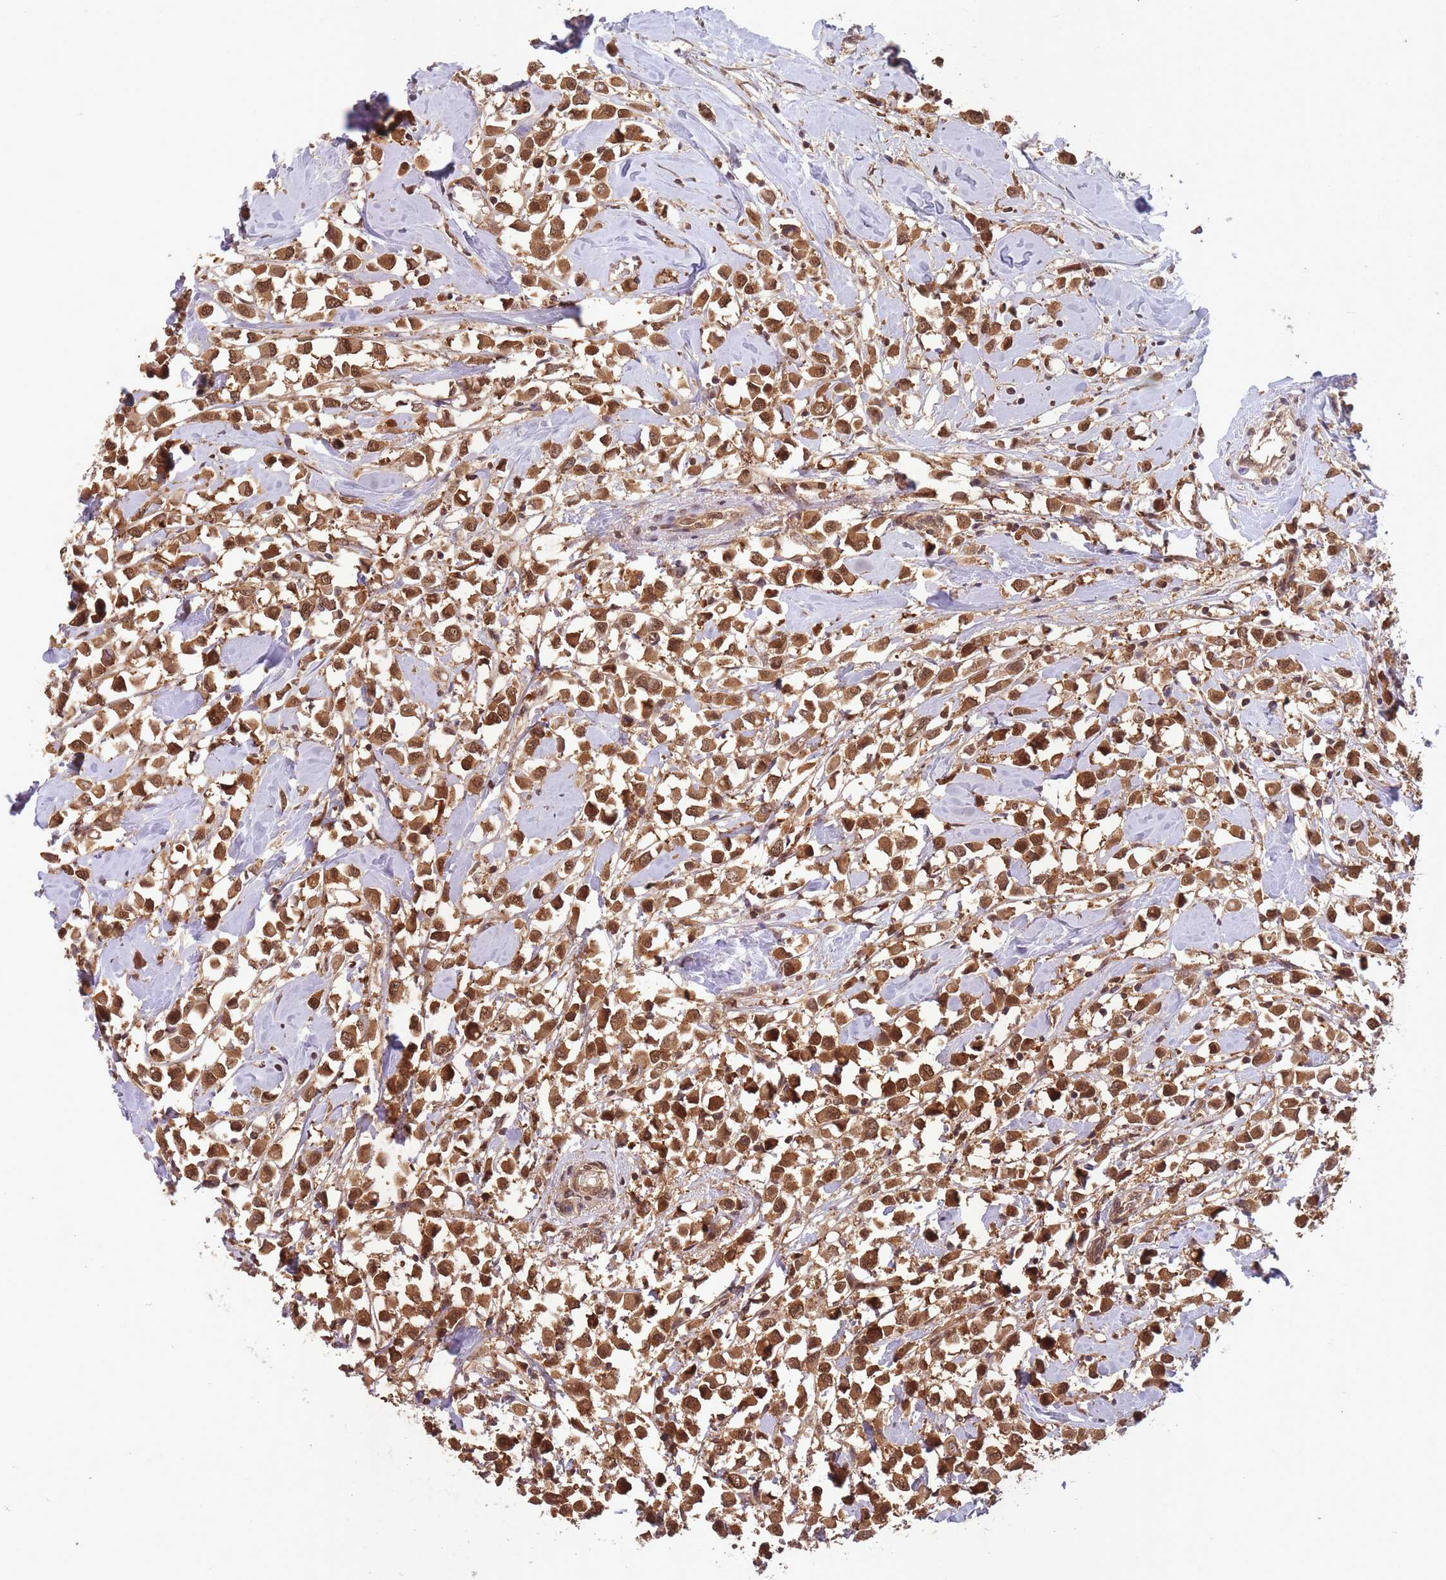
{"staining": {"intensity": "moderate", "quantity": ">75%", "location": "cytoplasmic/membranous,nuclear"}, "tissue": "breast cancer", "cell_type": "Tumor cells", "image_type": "cancer", "snomed": [{"axis": "morphology", "description": "Duct carcinoma"}, {"axis": "topography", "description": "Breast"}], "caption": "Human breast cancer (invasive ductal carcinoma) stained for a protein (brown) shows moderate cytoplasmic/membranous and nuclear positive staining in approximately >75% of tumor cells.", "gene": "PPP6R3", "patient": {"sex": "female", "age": 61}}